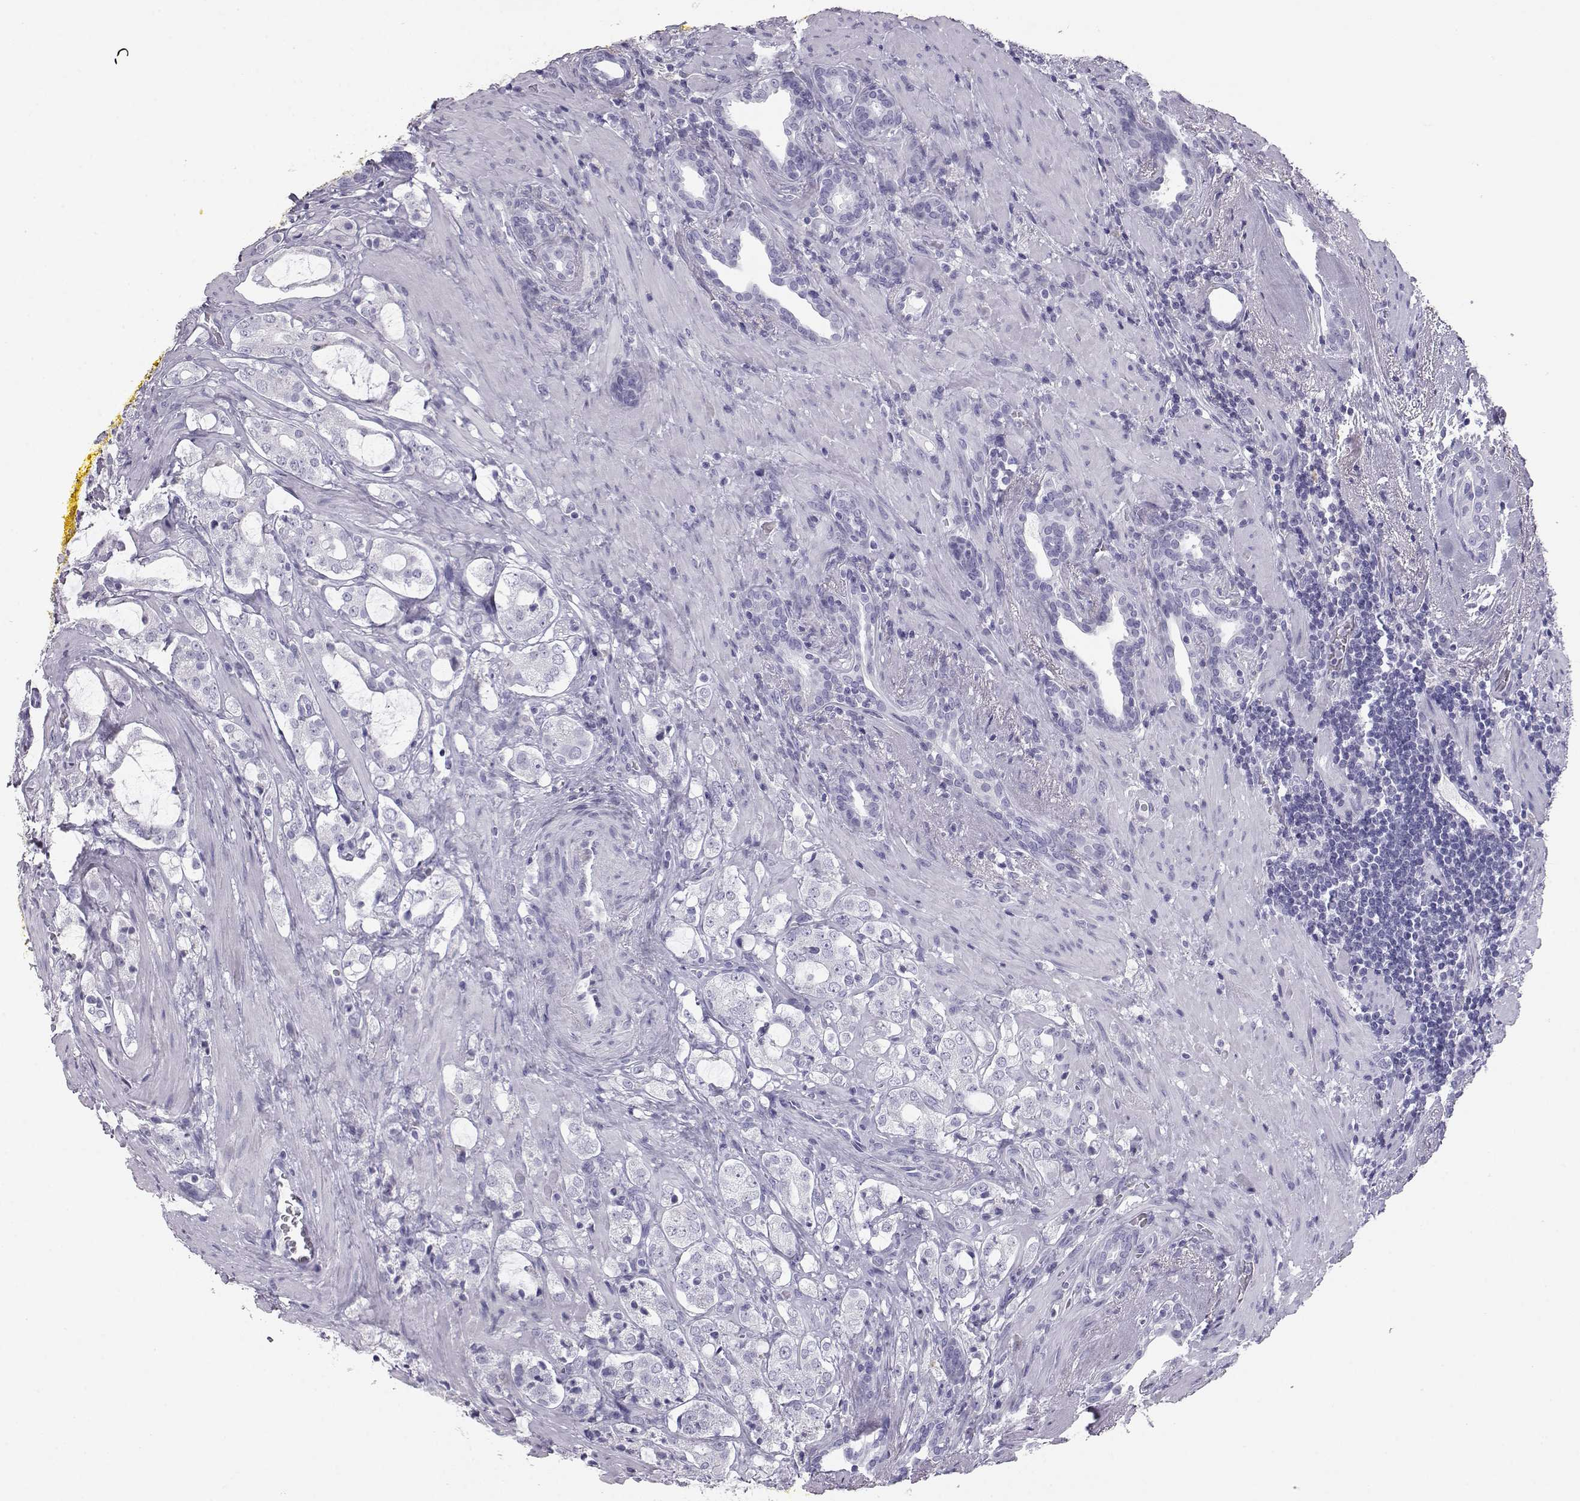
{"staining": {"intensity": "negative", "quantity": "none", "location": "none"}, "tissue": "prostate cancer", "cell_type": "Tumor cells", "image_type": "cancer", "snomed": [{"axis": "morphology", "description": "Adenocarcinoma, NOS"}, {"axis": "topography", "description": "Prostate"}], "caption": "Tumor cells are negative for protein expression in human prostate cancer.", "gene": "ITLN2", "patient": {"sex": "male", "age": 66}}